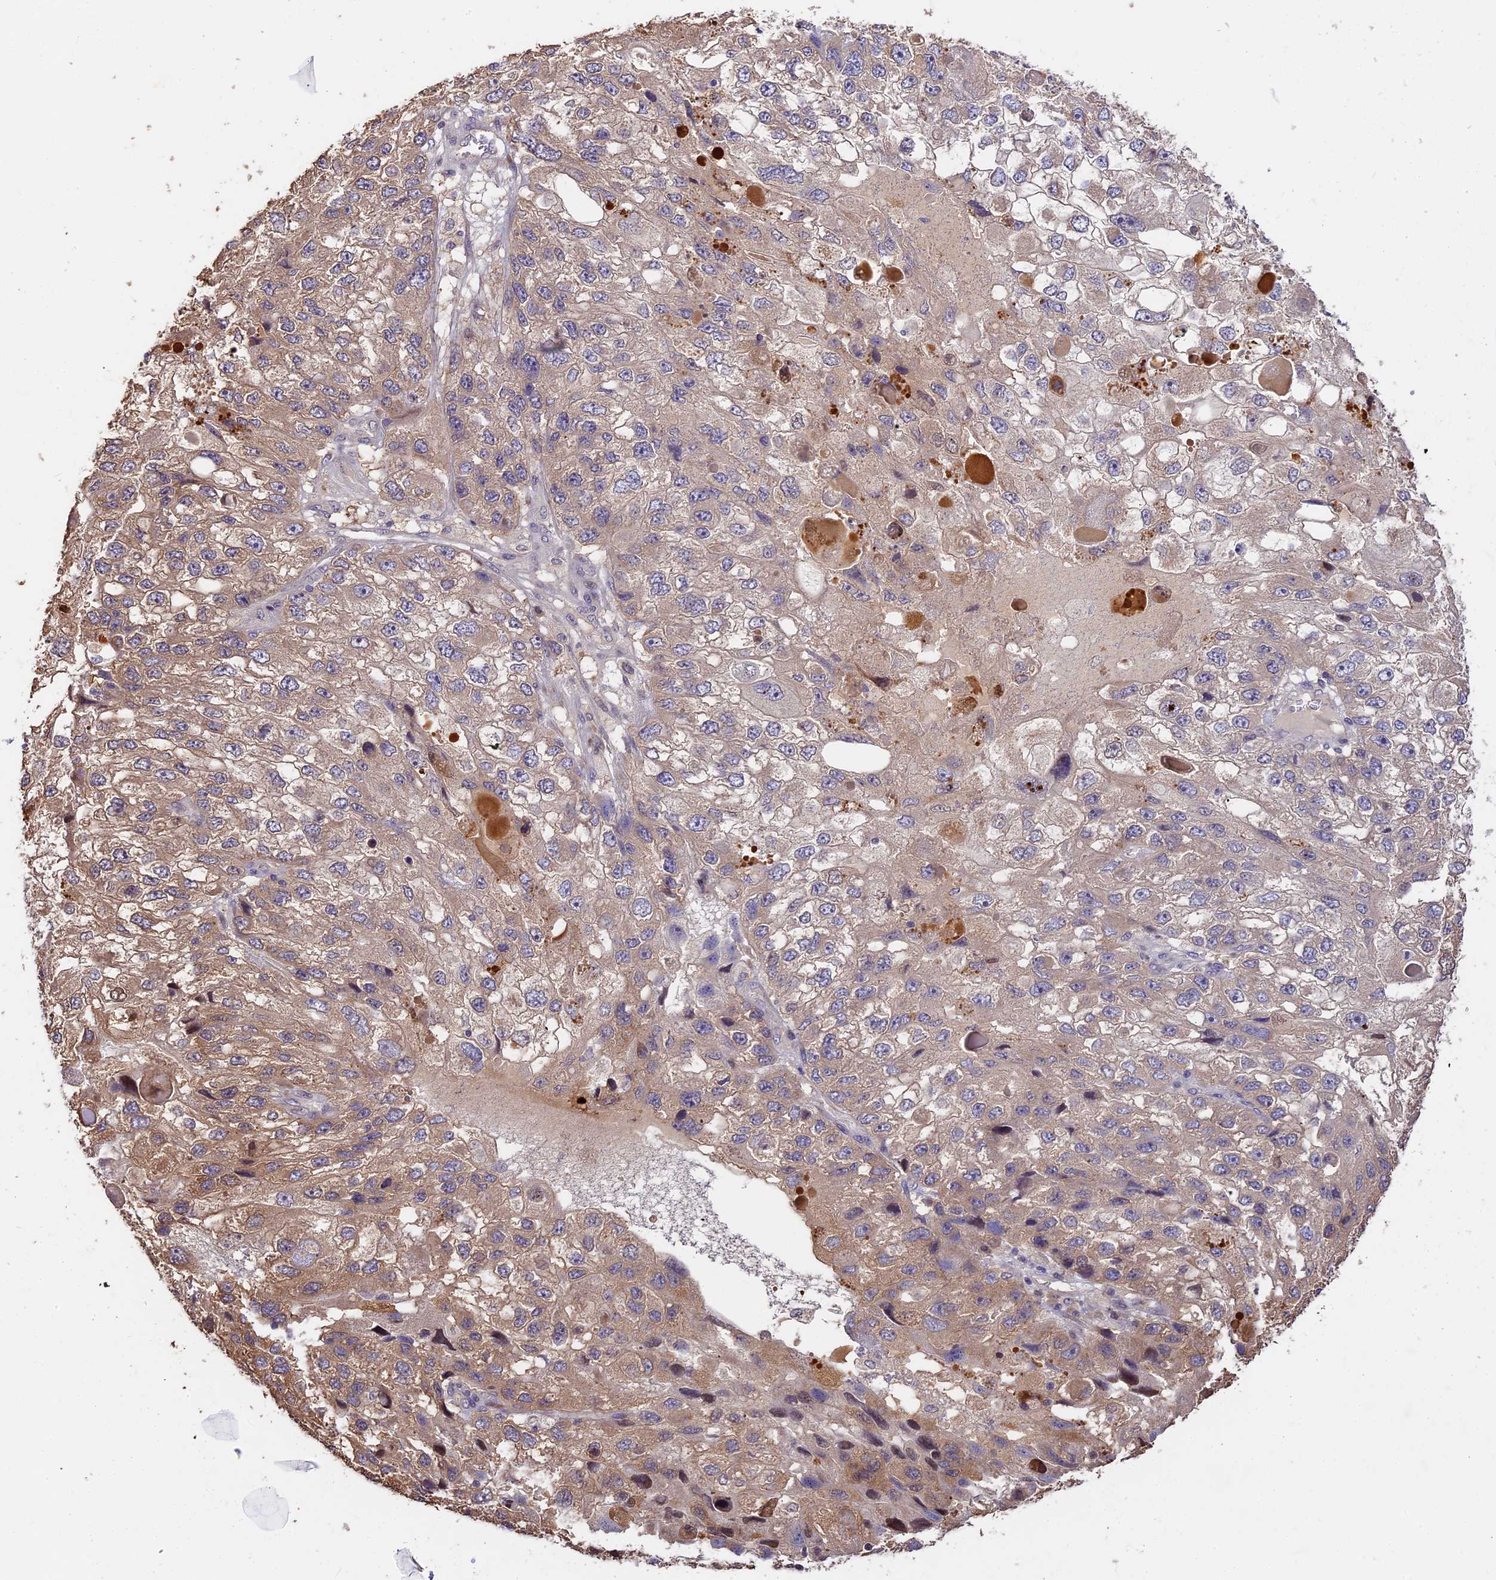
{"staining": {"intensity": "moderate", "quantity": "25%-75%", "location": "cytoplasmic/membranous"}, "tissue": "endometrial cancer", "cell_type": "Tumor cells", "image_type": "cancer", "snomed": [{"axis": "morphology", "description": "Adenocarcinoma, NOS"}, {"axis": "topography", "description": "Endometrium"}], "caption": "A photomicrograph of human endometrial adenocarcinoma stained for a protein demonstrates moderate cytoplasmic/membranous brown staining in tumor cells.", "gene": "BSCL2", "patient": {"sex": "female", "age": 49}}